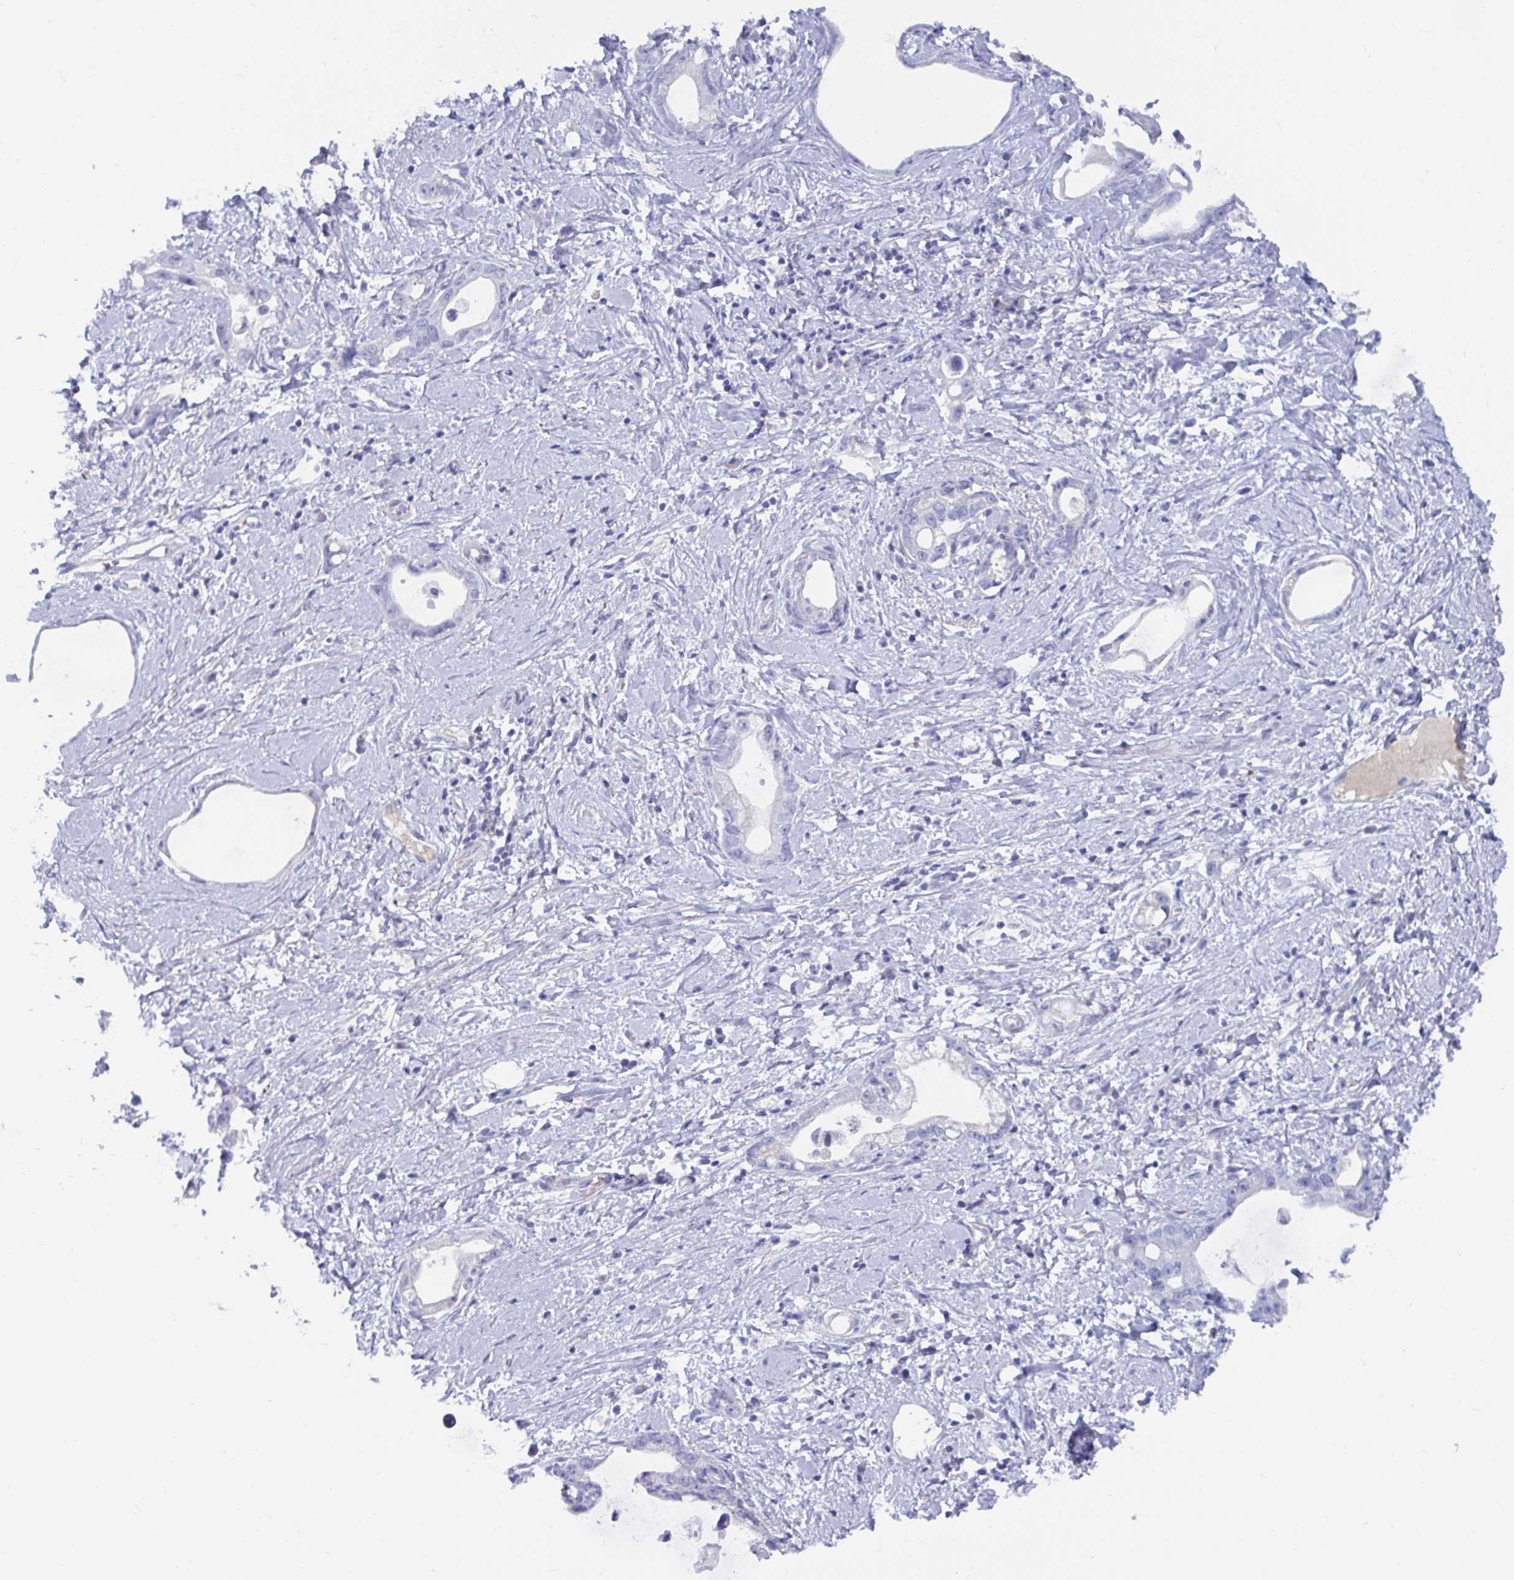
{"staining": {"intensity": "negative", "quantity": "none", "location": "none"}, "tissue": "stomach cancer", "cell_type": "Tumor cells", "image_type": "cancer", "snomed": [{"axis": "morphology", "description": "Adenocarcinoma, NOS"}, {"axis": "topography", "description": "Stomach"}], "caption": "Immunohistochemistry micrograph of human stomach cancer stained for a protein (brown), which demonstrates no staining in tumor cells. The staining is performed using DAB (3,3'-diaminobenzidine) brown chromogen with nuclei counter-stained in using hematoxylin.", "gene": "NPY", "patient": {"sex": "male", "age": 55}}